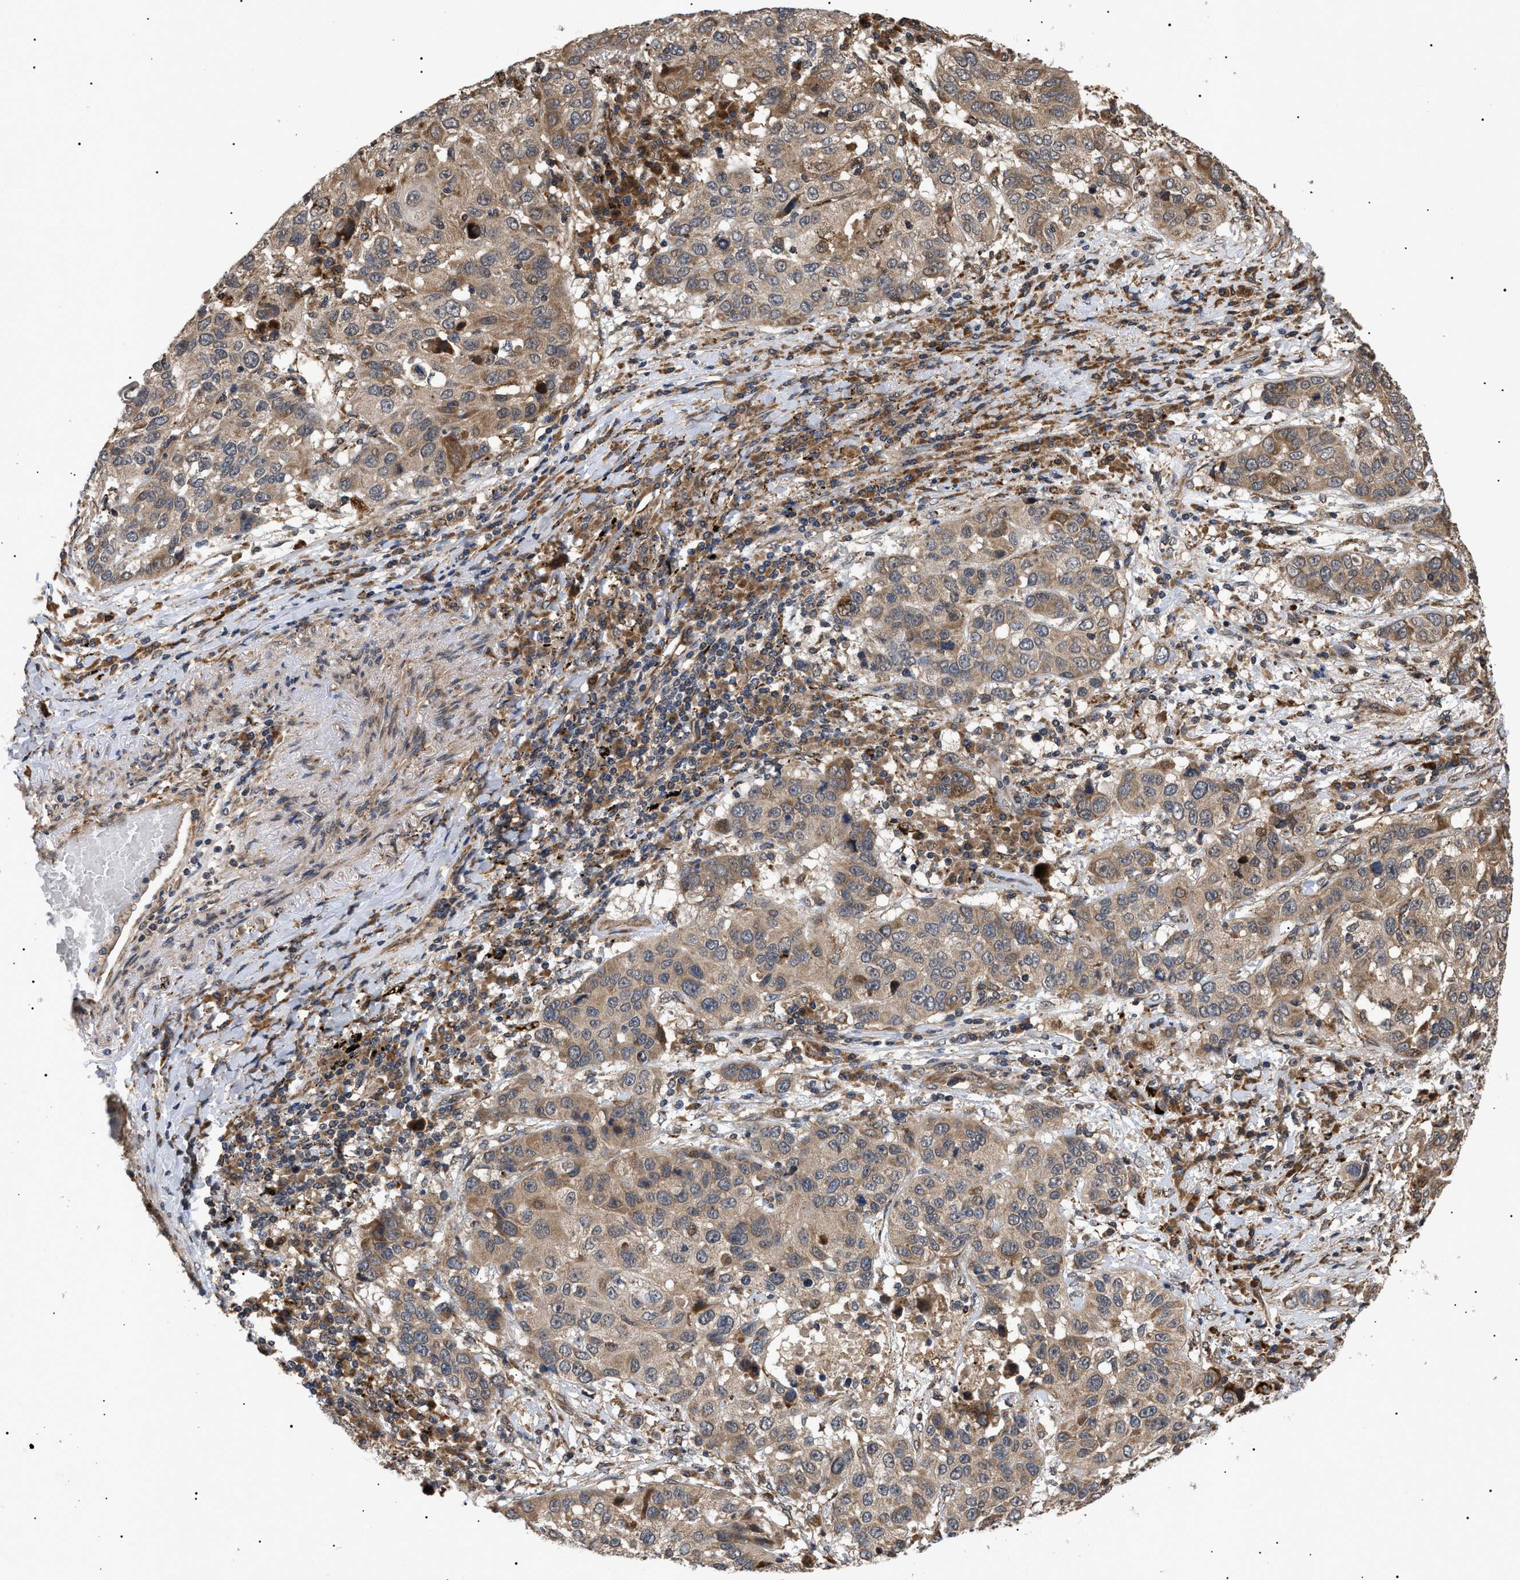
{"staining": {"intensity": "weak", "quantity": ">75%", "location": "cytoplasmic/membranous,nuclear"}, "tissue": "lung cancer", "cell_type": "Tumor cells", "image_type": "cancer", "snomed": [{"axis": "morphology", "description": "Squamous cell carcinoma, NOS"}, {"axis": "topography", "description": "Lung"}], "caption": "Lung cancer (squamous cell carcinoma) tissue demonstrates weak cytoplasmic/membranous and nuclear staining in about >75% of tumor cells, visualized by immunohistochemistry.", "gene": "ASTL", "patient": {"sex": "male", "age": 57}}